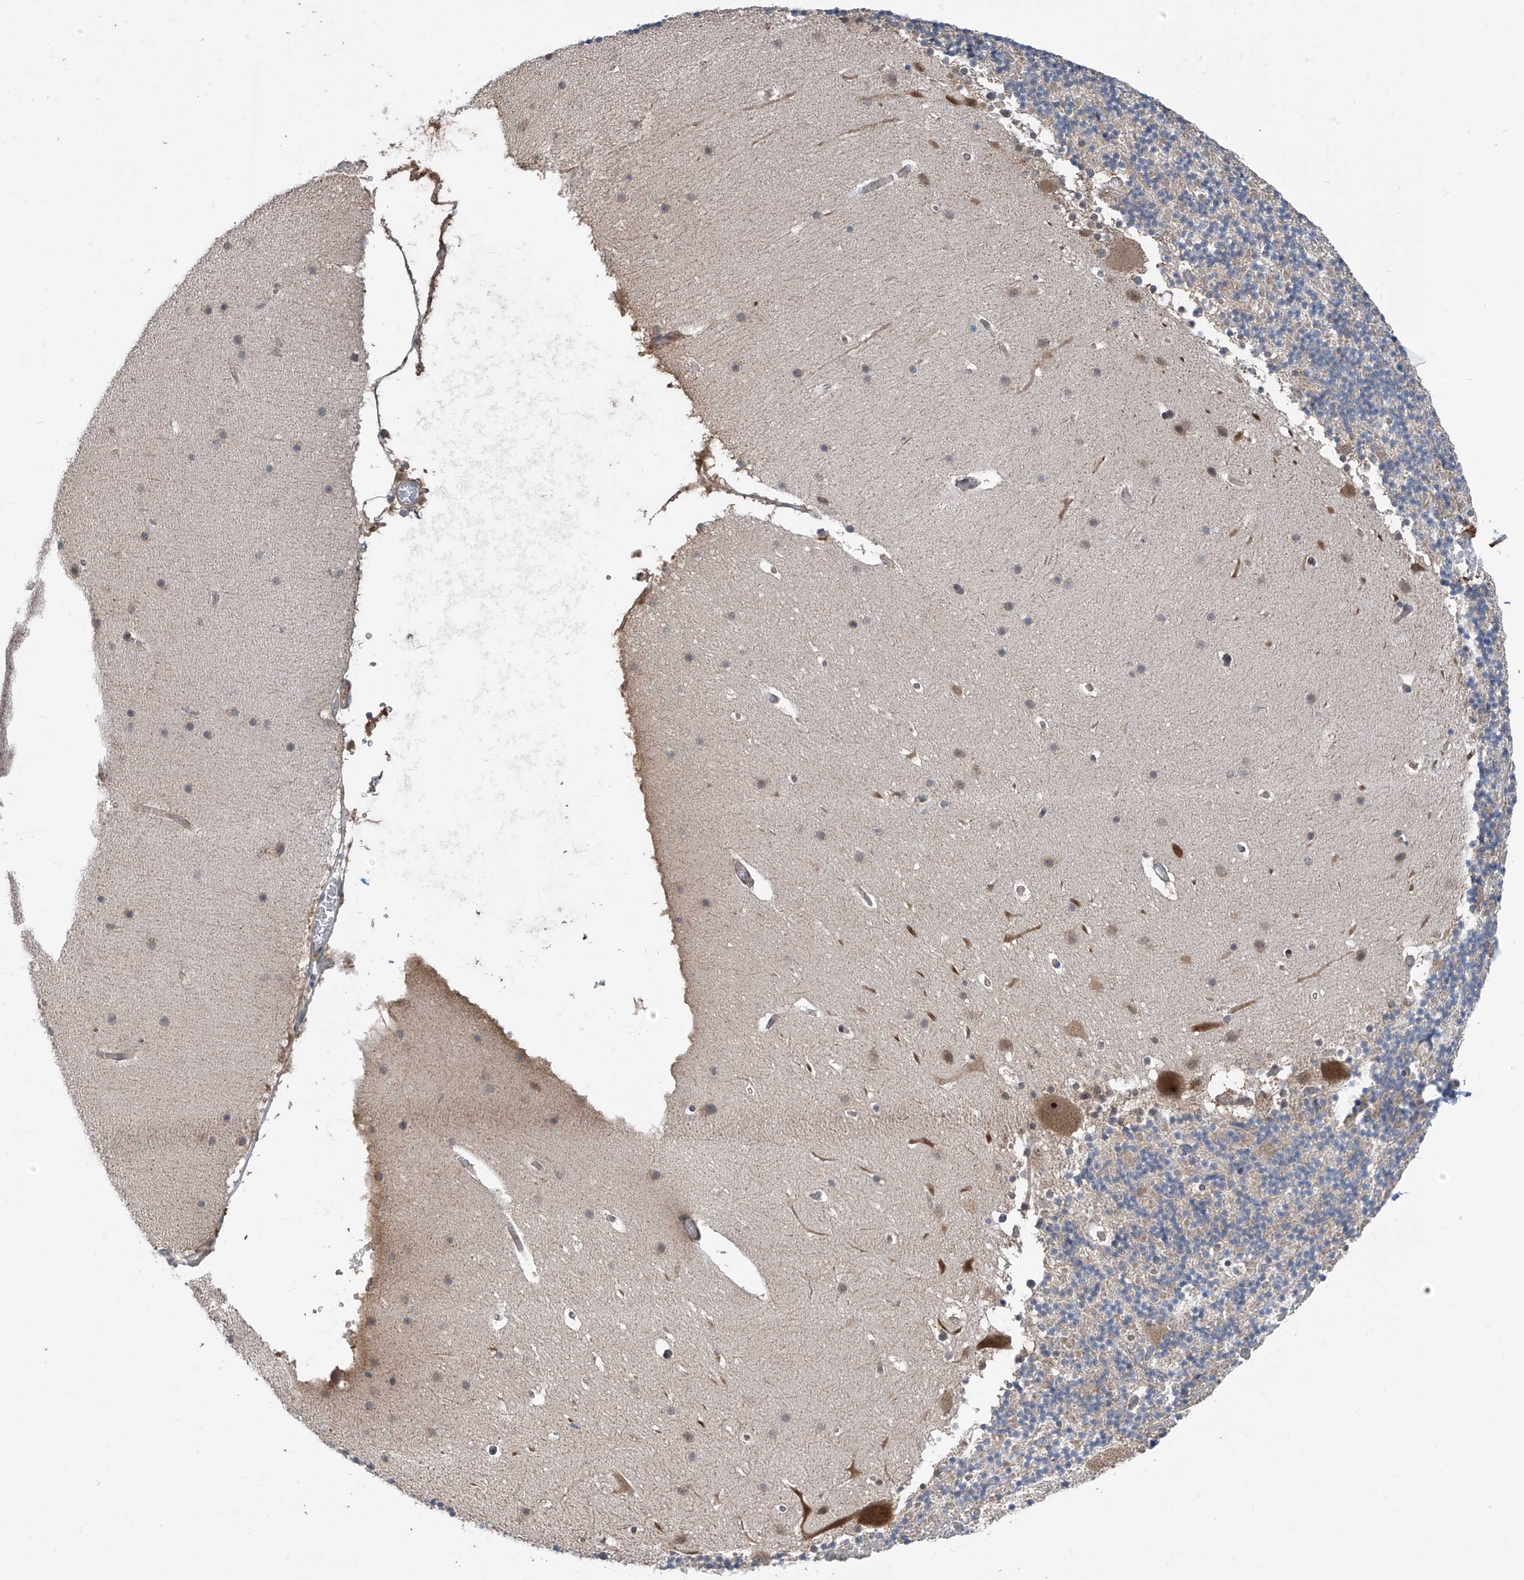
{"staining": {"intensity": "negative", "quantity": "none", "location": "none"}, "tissue": "cerebellum", "cell_type": "Cells in granular layer", "image_type": "normal", "snomed": [{"axis": "morphology", "description": "Normal tissue, NOS"}, {"axis": "topography", "description": "Cerebellum"}], "caption": "Photomicrograph shows no significant protein expression in cells in granular layer of normal cerebellum.", "gene": "TTC38", "patient": {"sex": "male", "age": 57}}